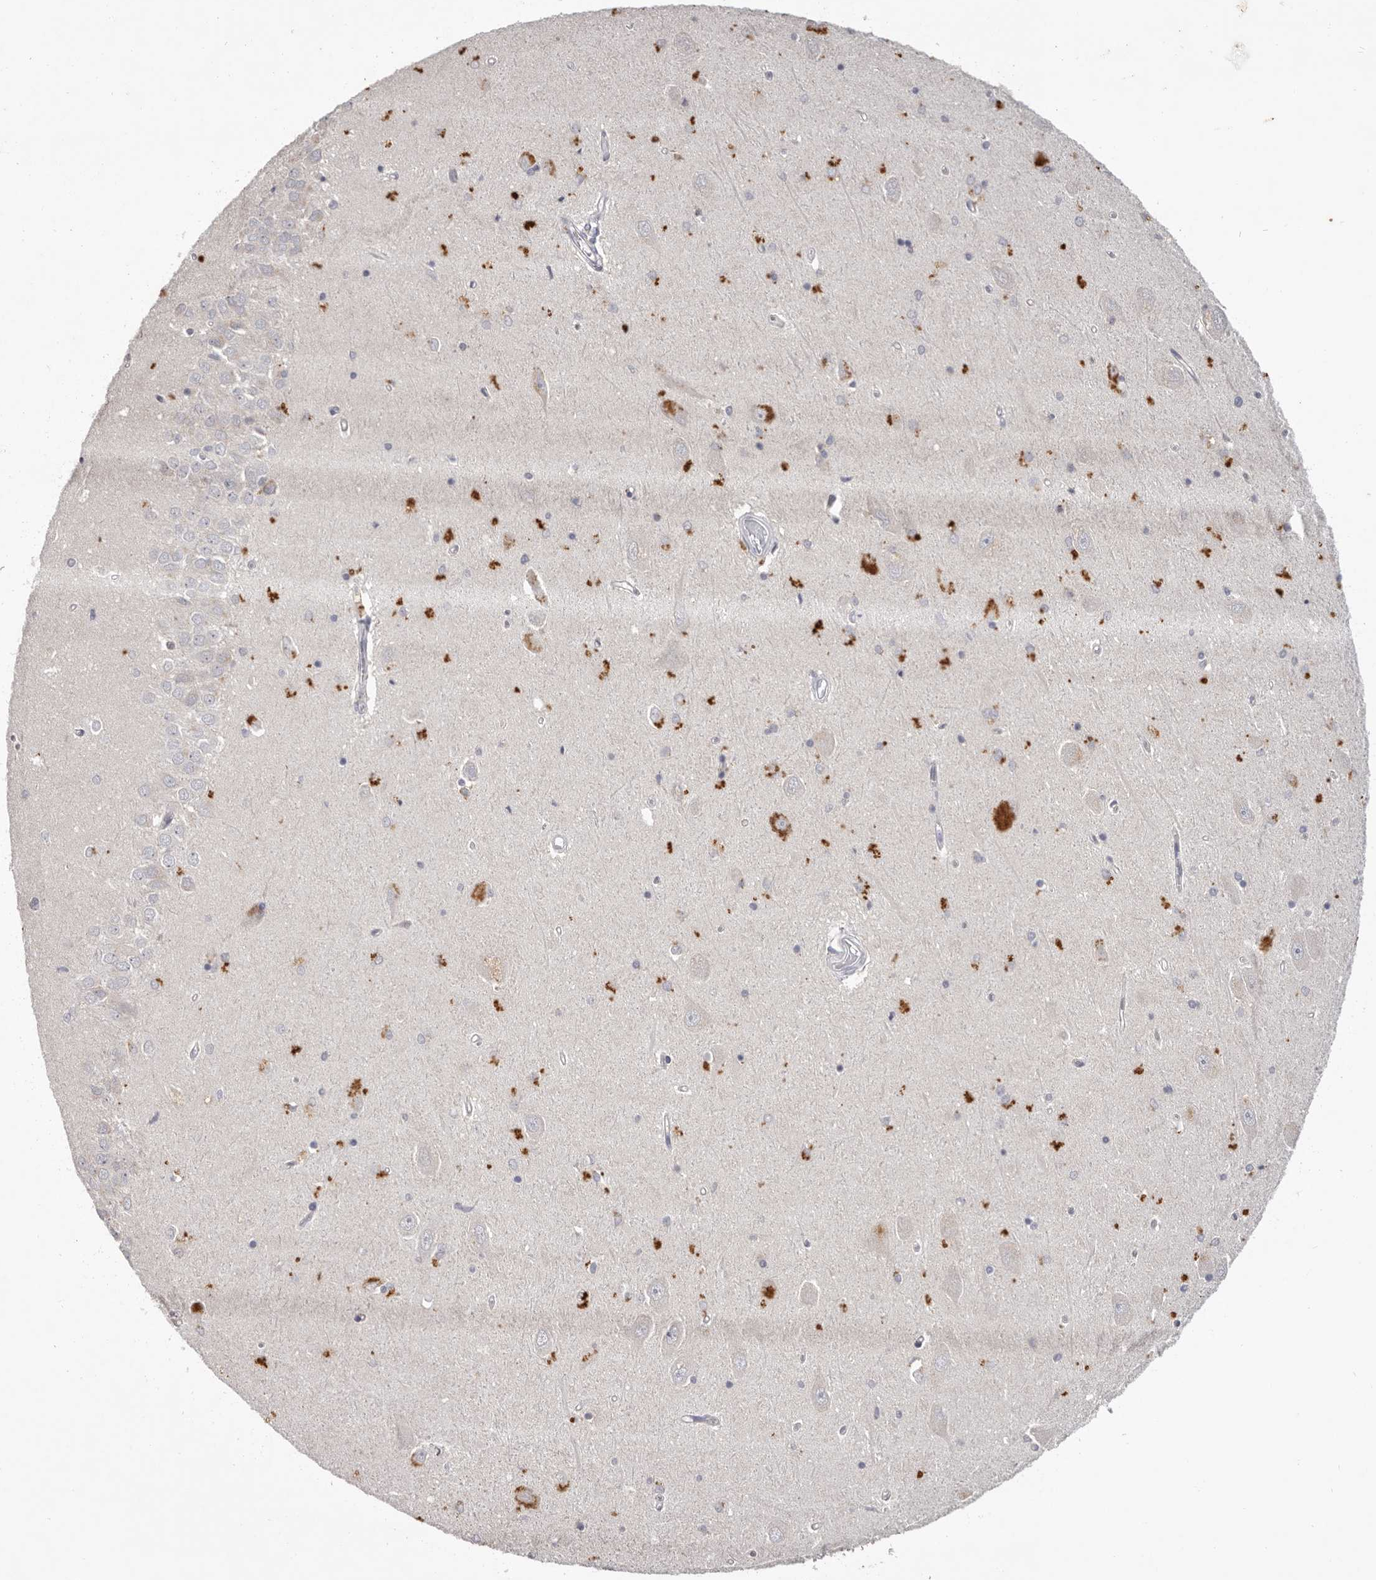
{"staining": {"intensity": "negative", "quantity": "none", "location": "none"}, "tissue": "hippocampus", "cell_type": "Glial cells", "image_type": "normal", "snomed": [{"axis": "morphology", "description": "Normal tissue, NOS"}, {"axis": "topography", "description": "Hippocampus"}], "caption": "The immunohistochemistry (IHC) micrograph has no significant positivity in glial cells of hippocampus.", "gene": "SCUBE2", "patient": {"sex": "male", "age": 45}}